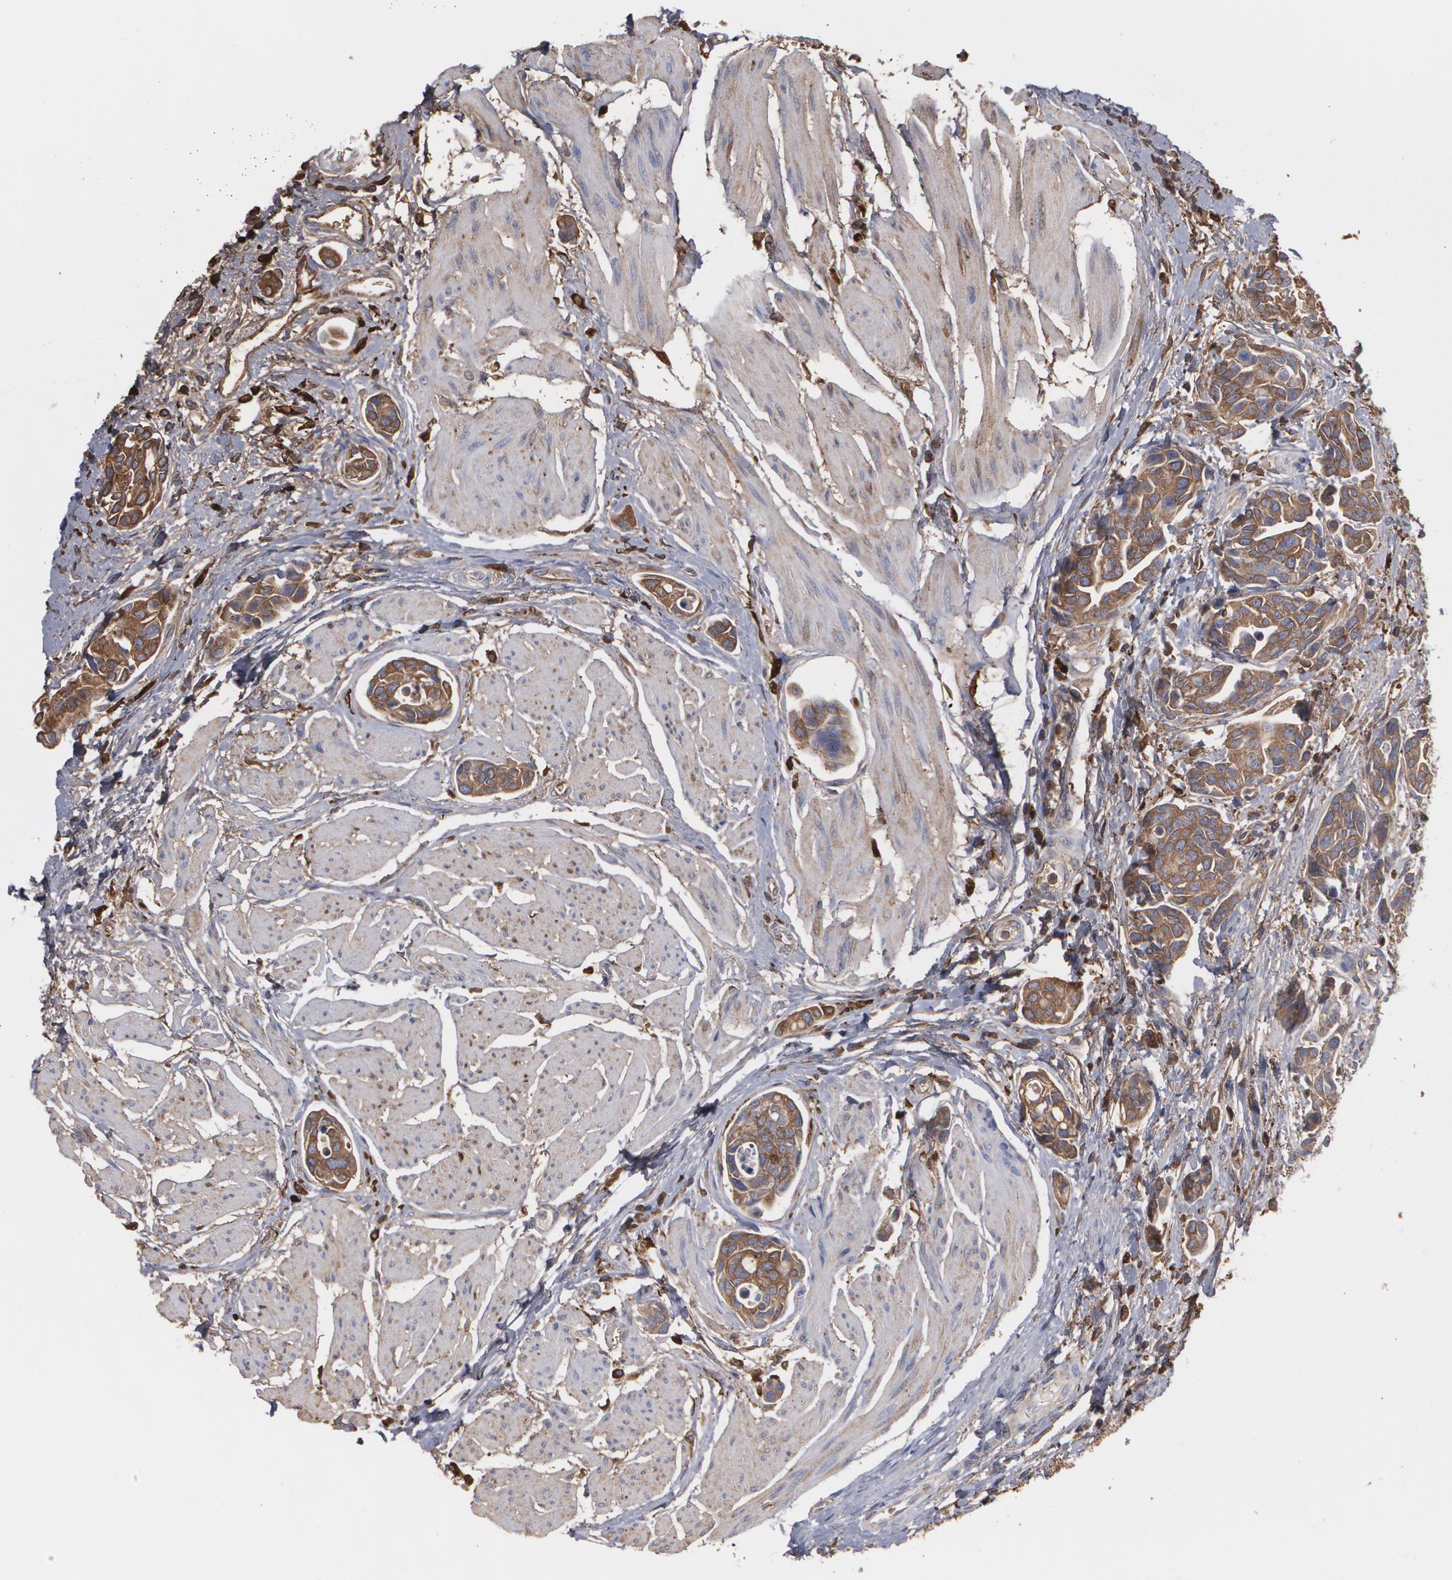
{"staining": {"intensity": "strong", "quantity": ">75%", "location": "cytoplasmic/membranous"}, "tissue": "urothelial cancer", "cell_type": "Tumor cells", "image_type": "cancer", "snomed": [{"axis": "morphology", "description": "Urothelial carcinoma, High grade"}, {"axis": "topography", "description": "Urinary bladder"}], "caption": "Immunohistochemical staining of human urothelial cancer reveals strong cytoplasmic/membranous protein staining in about >75% of tumor cells. Using DAB (3,3'-diaminobenzidine) (brown) and hematoxylin (blue) stains, captured at high magnification using brightfield microscopy.", "gene": "ODC1", "patient": {"sex": "male", "age": 78}}